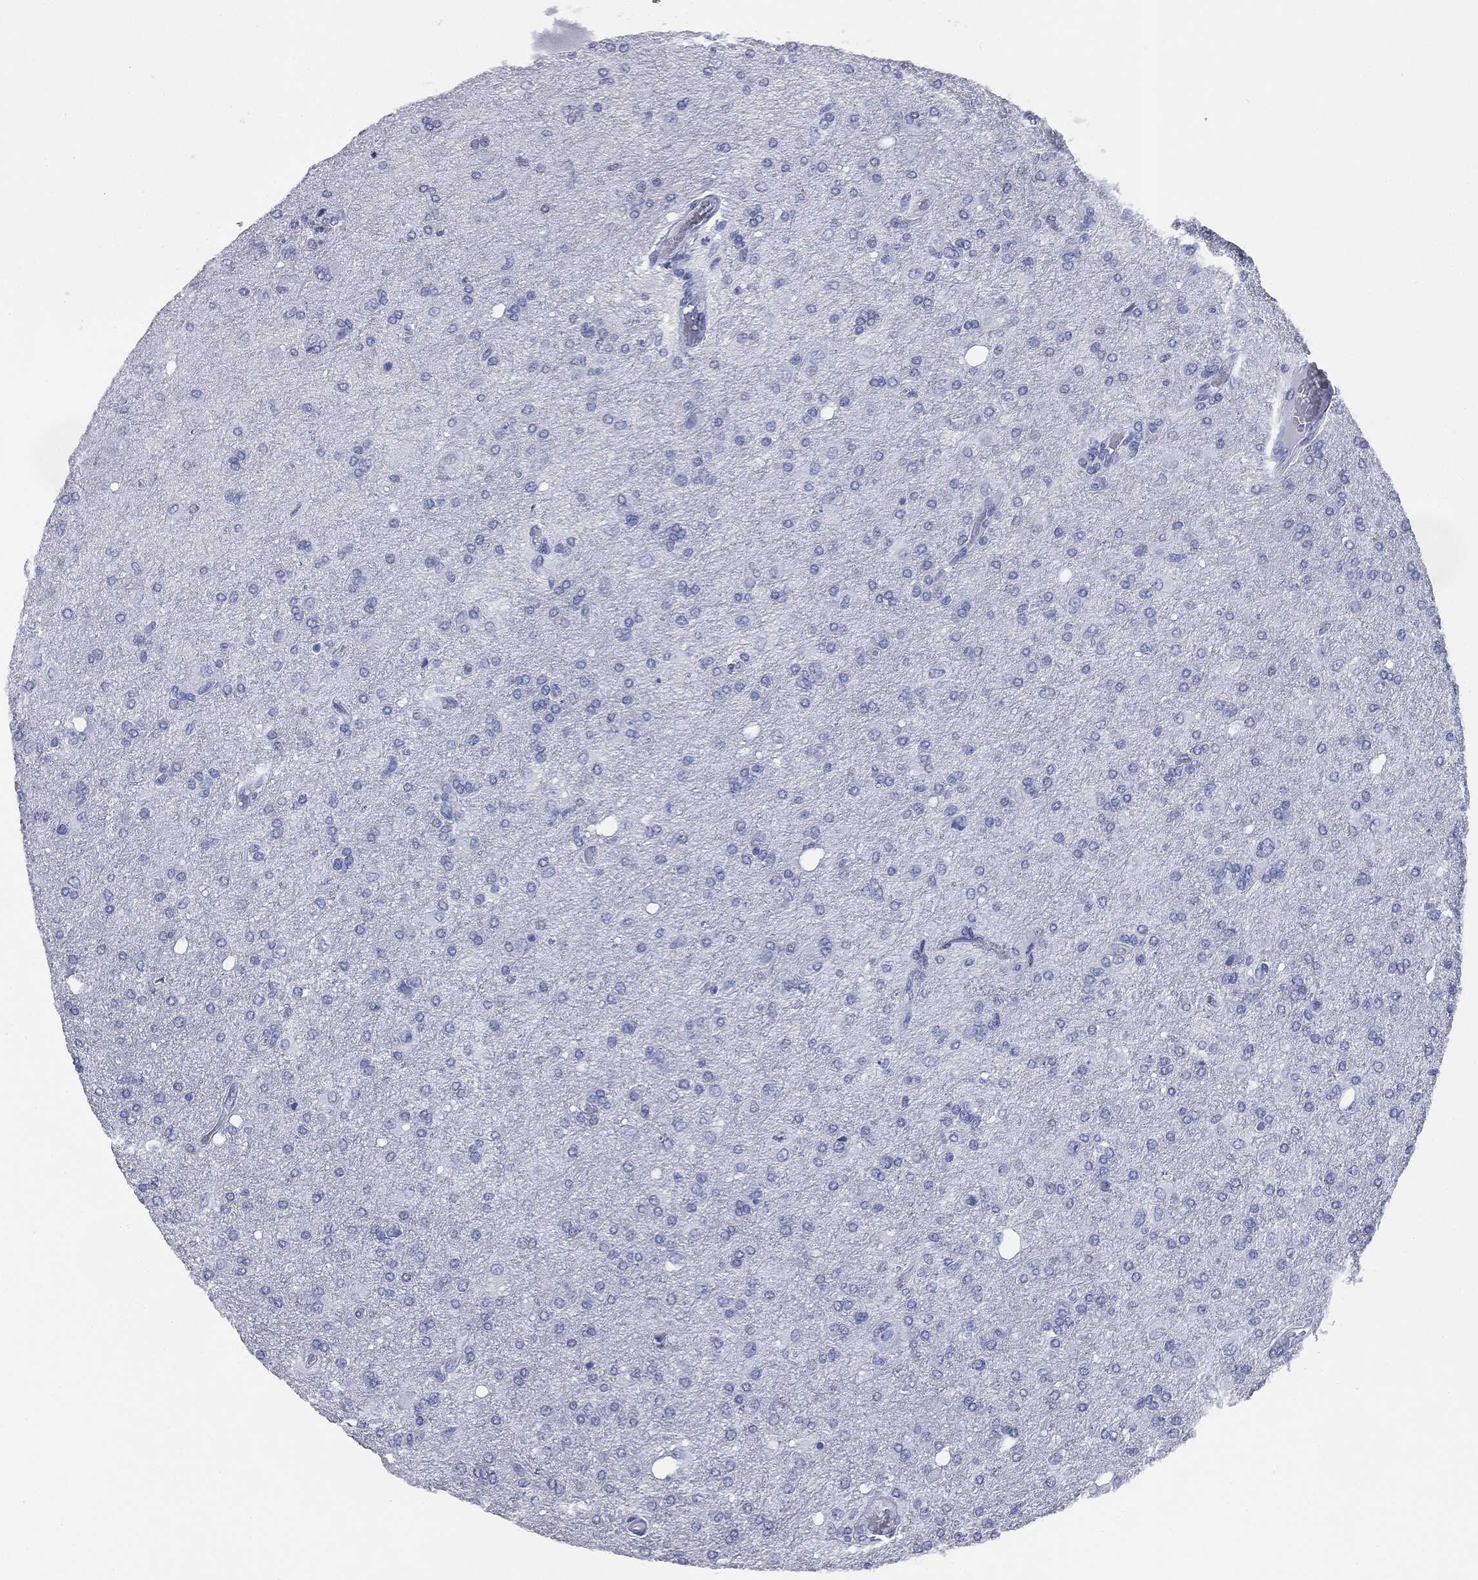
{"staining": {"intensity": "negative", "quantity": "none", "location": "none"}, "tissue": "glioma", "cell_type": "Tumor cells", "image_type": "cancer", "snomed": [{"axis": "morphology", "description": "Glioma, malignant, High grade"}, {"axis": "topography", "description": "Cerebral cortex"}], "caption": "DAB (3,3'-diaminobenzidine) immunohistochemical staining of human high-grade glioma (malignant) demonstrates no significant expression in tumor cells.", "gene": "ATP2A1", "patient": {"sex": "male", "age": 70}}